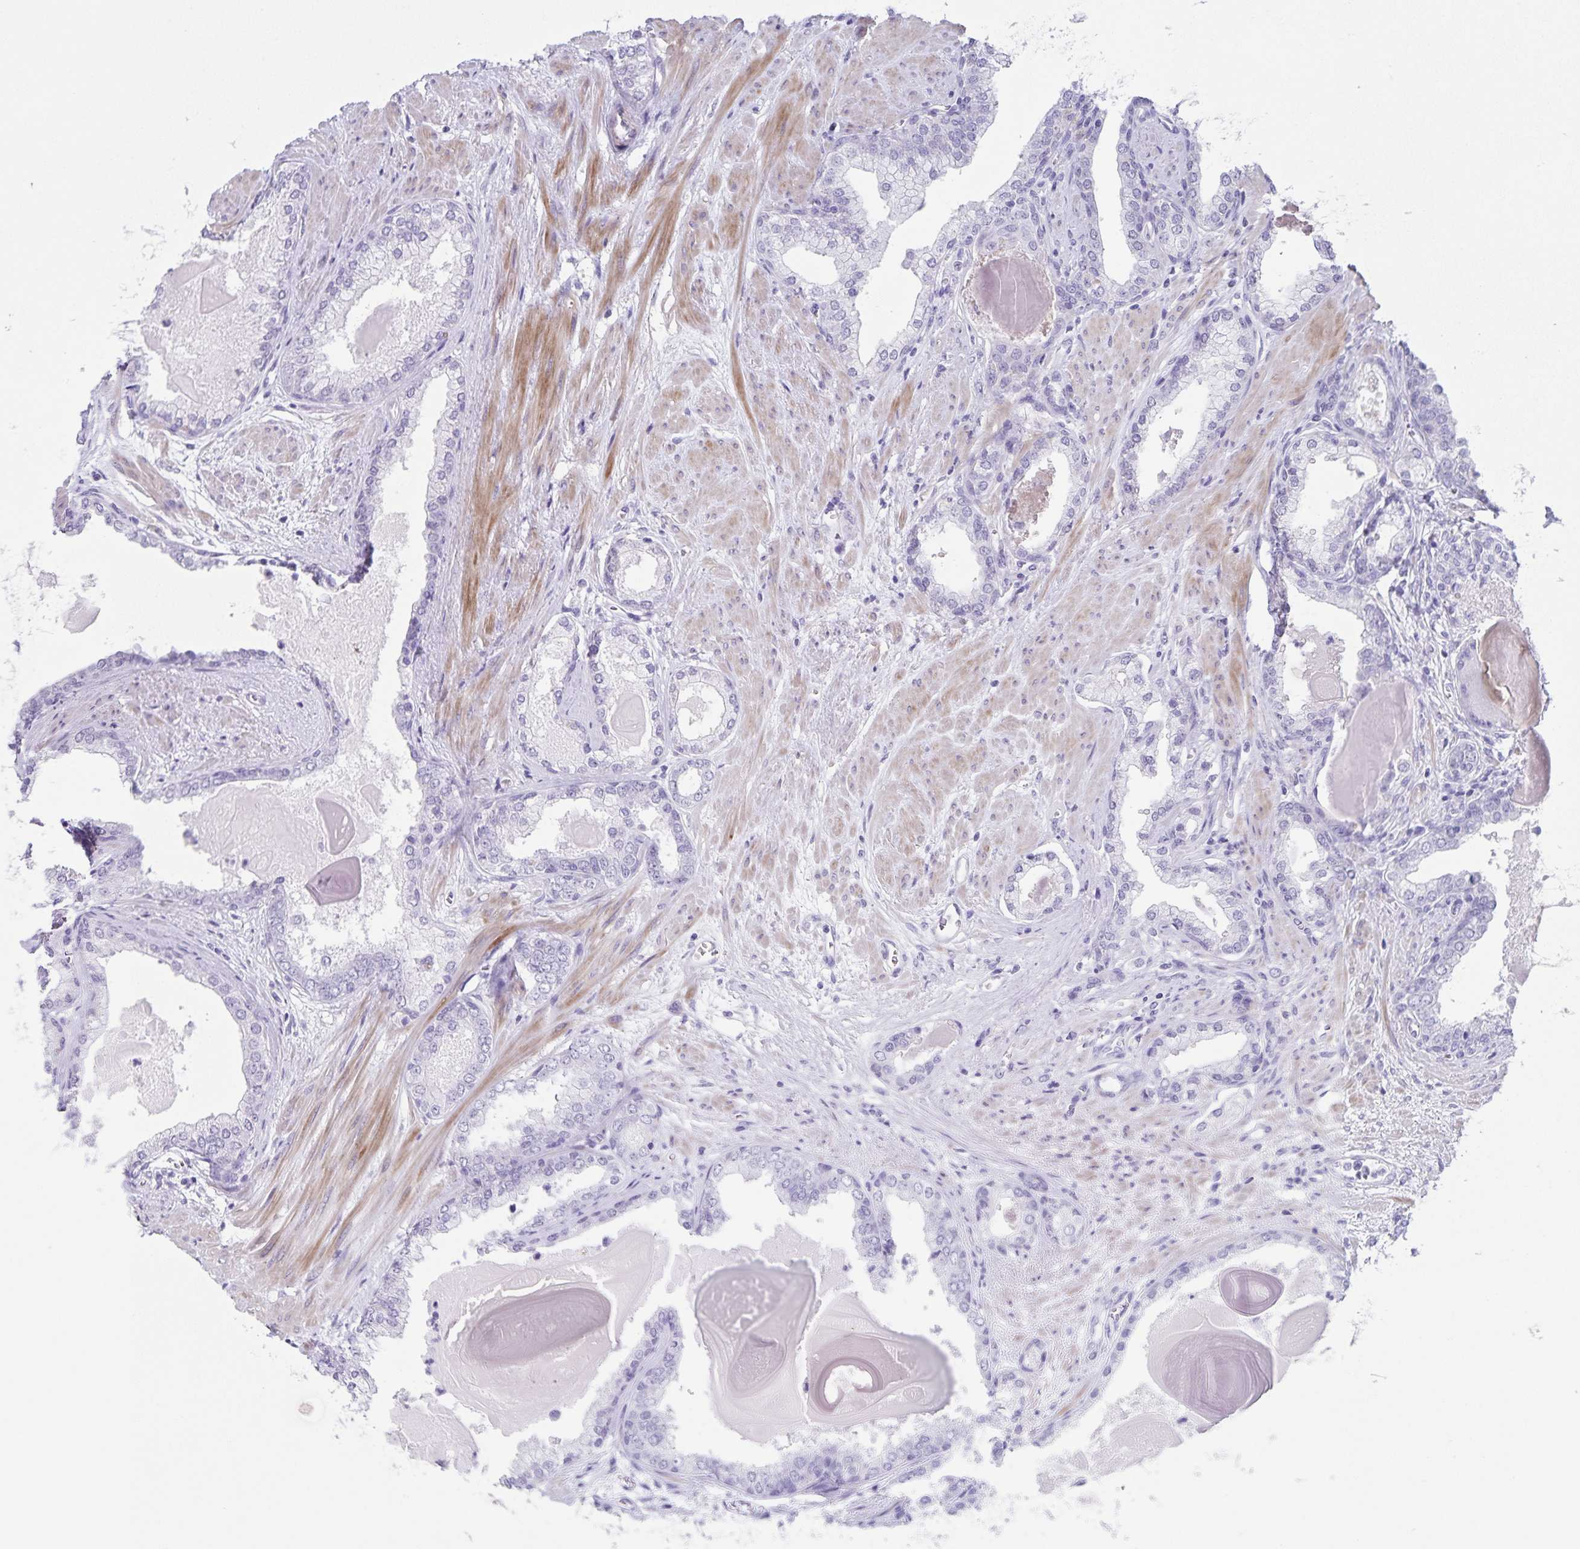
{"staining": {"intensity": "negative", "quantity": "none", "location": "none"}, "tissue": "prostate cancer", "cell_type": "Tumor cells", "image_type": "cancer", "snomed": [{"axis": "morphology", "description": "Adenocarcinoma, Low grade"}, {"axis": "topography", "description": "Prostate"}], "caption": "Immunohistochemistry photomicrograph of neoplastic tissue: prostate cancer (adenocarcinoma (low-grade)) stained with DAB shows no significant protein positivity in tumor cells. (DAB (3,3'-diaminobenzidine) IHC with hematoxylin counter stain).", "gene": "C11orf42", "patient": {"sex": "male", "age": 64}}